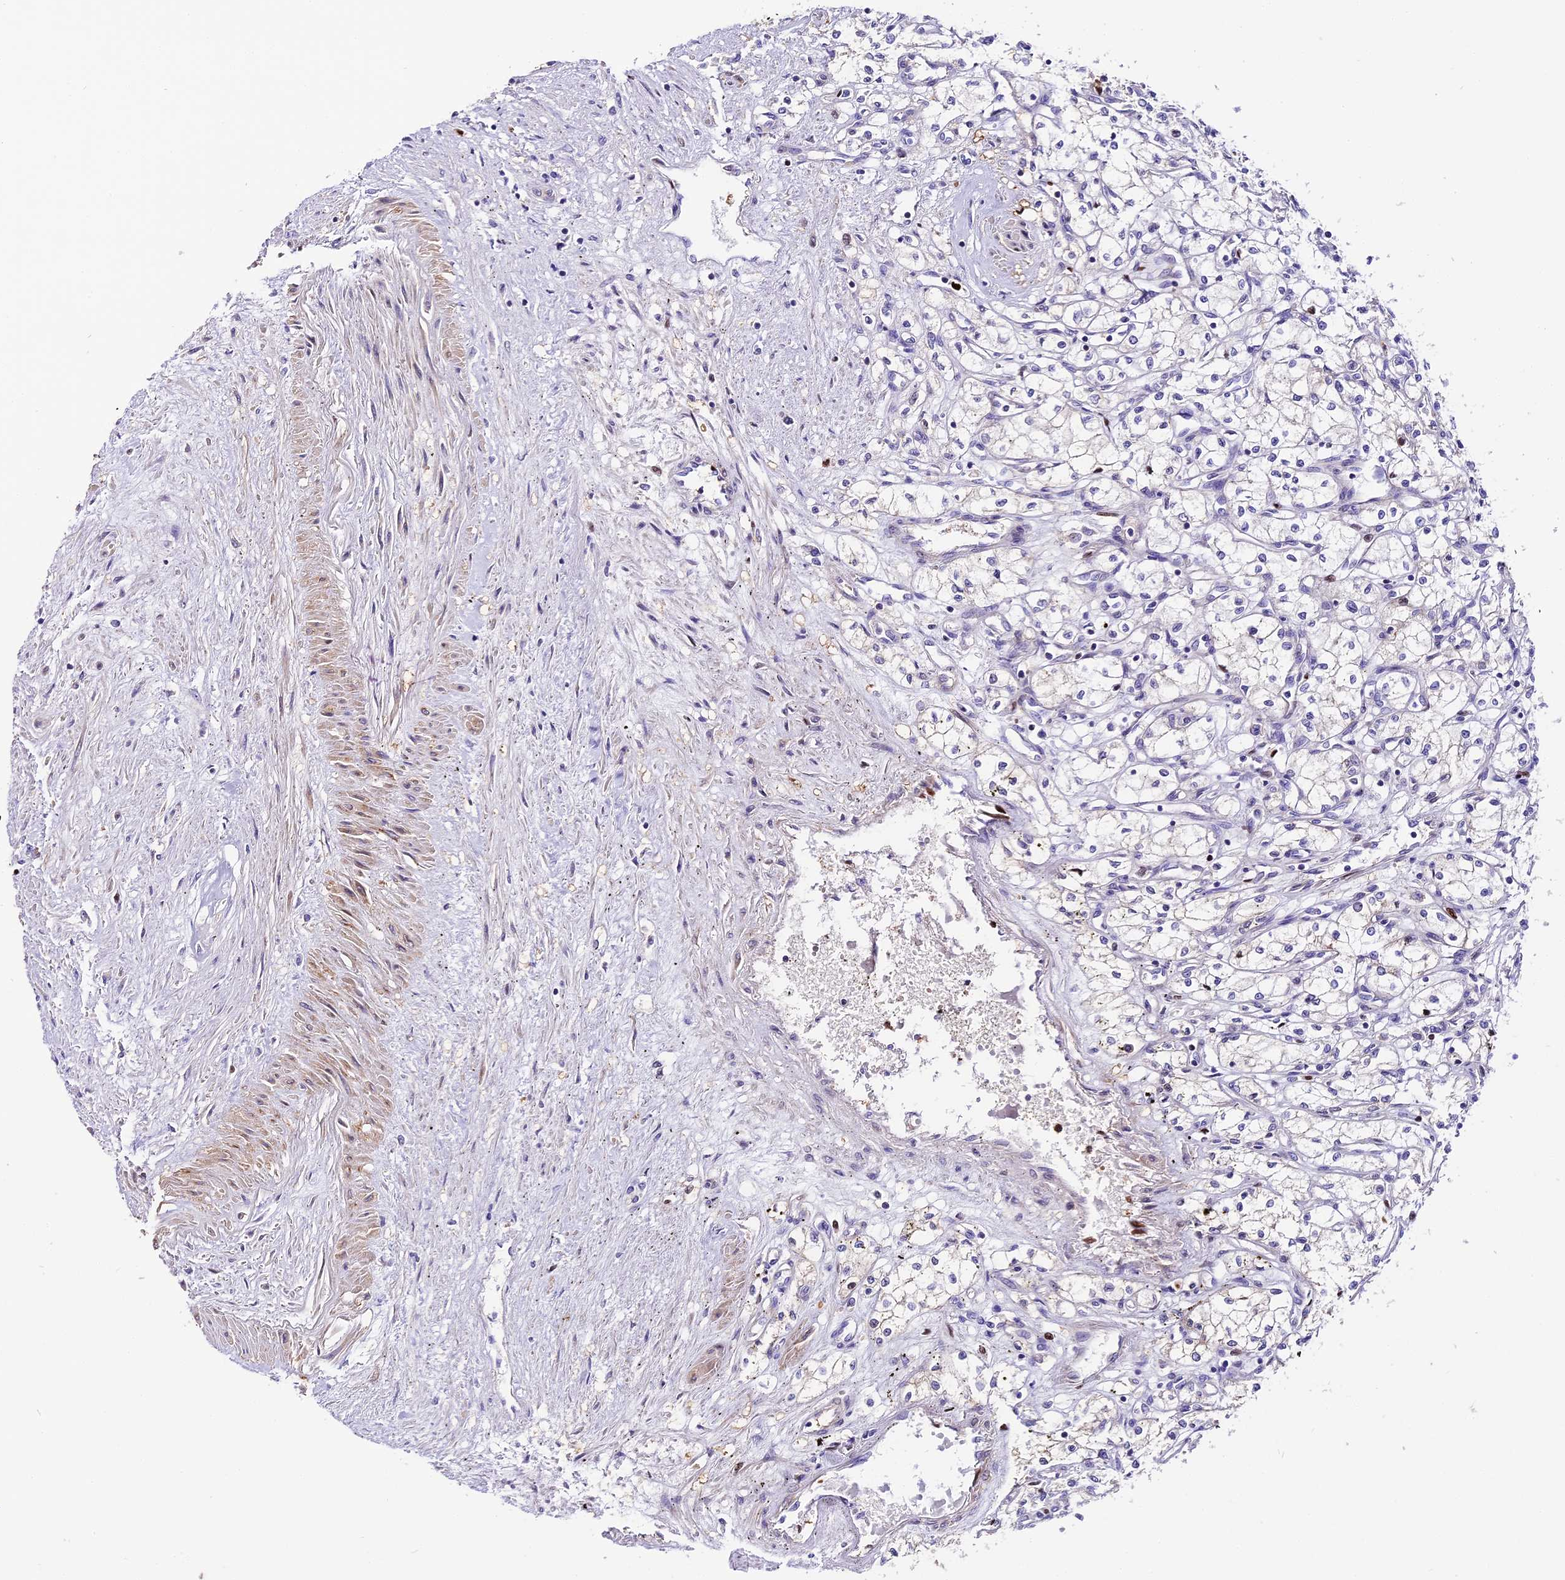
{"staining": {"intensity": "negative", "quantity": "none", "location": "none"}, "tissue": "renal cancer", "cell_type": "Tumor cells", "image_type": "cancer", "snomed": [{"axis": "morphology", "description": "Adenocarcinoma, NOS"}, {"axis": "topography", "description": "Kidney"}], "caption": "Renal cancer (adenocarcinoma) was stained to show a protein in brown. There is no significant expression in tumor cells.", "gene": "MAP3K7CL", "patient": {"sex": "male", "age": 59}}